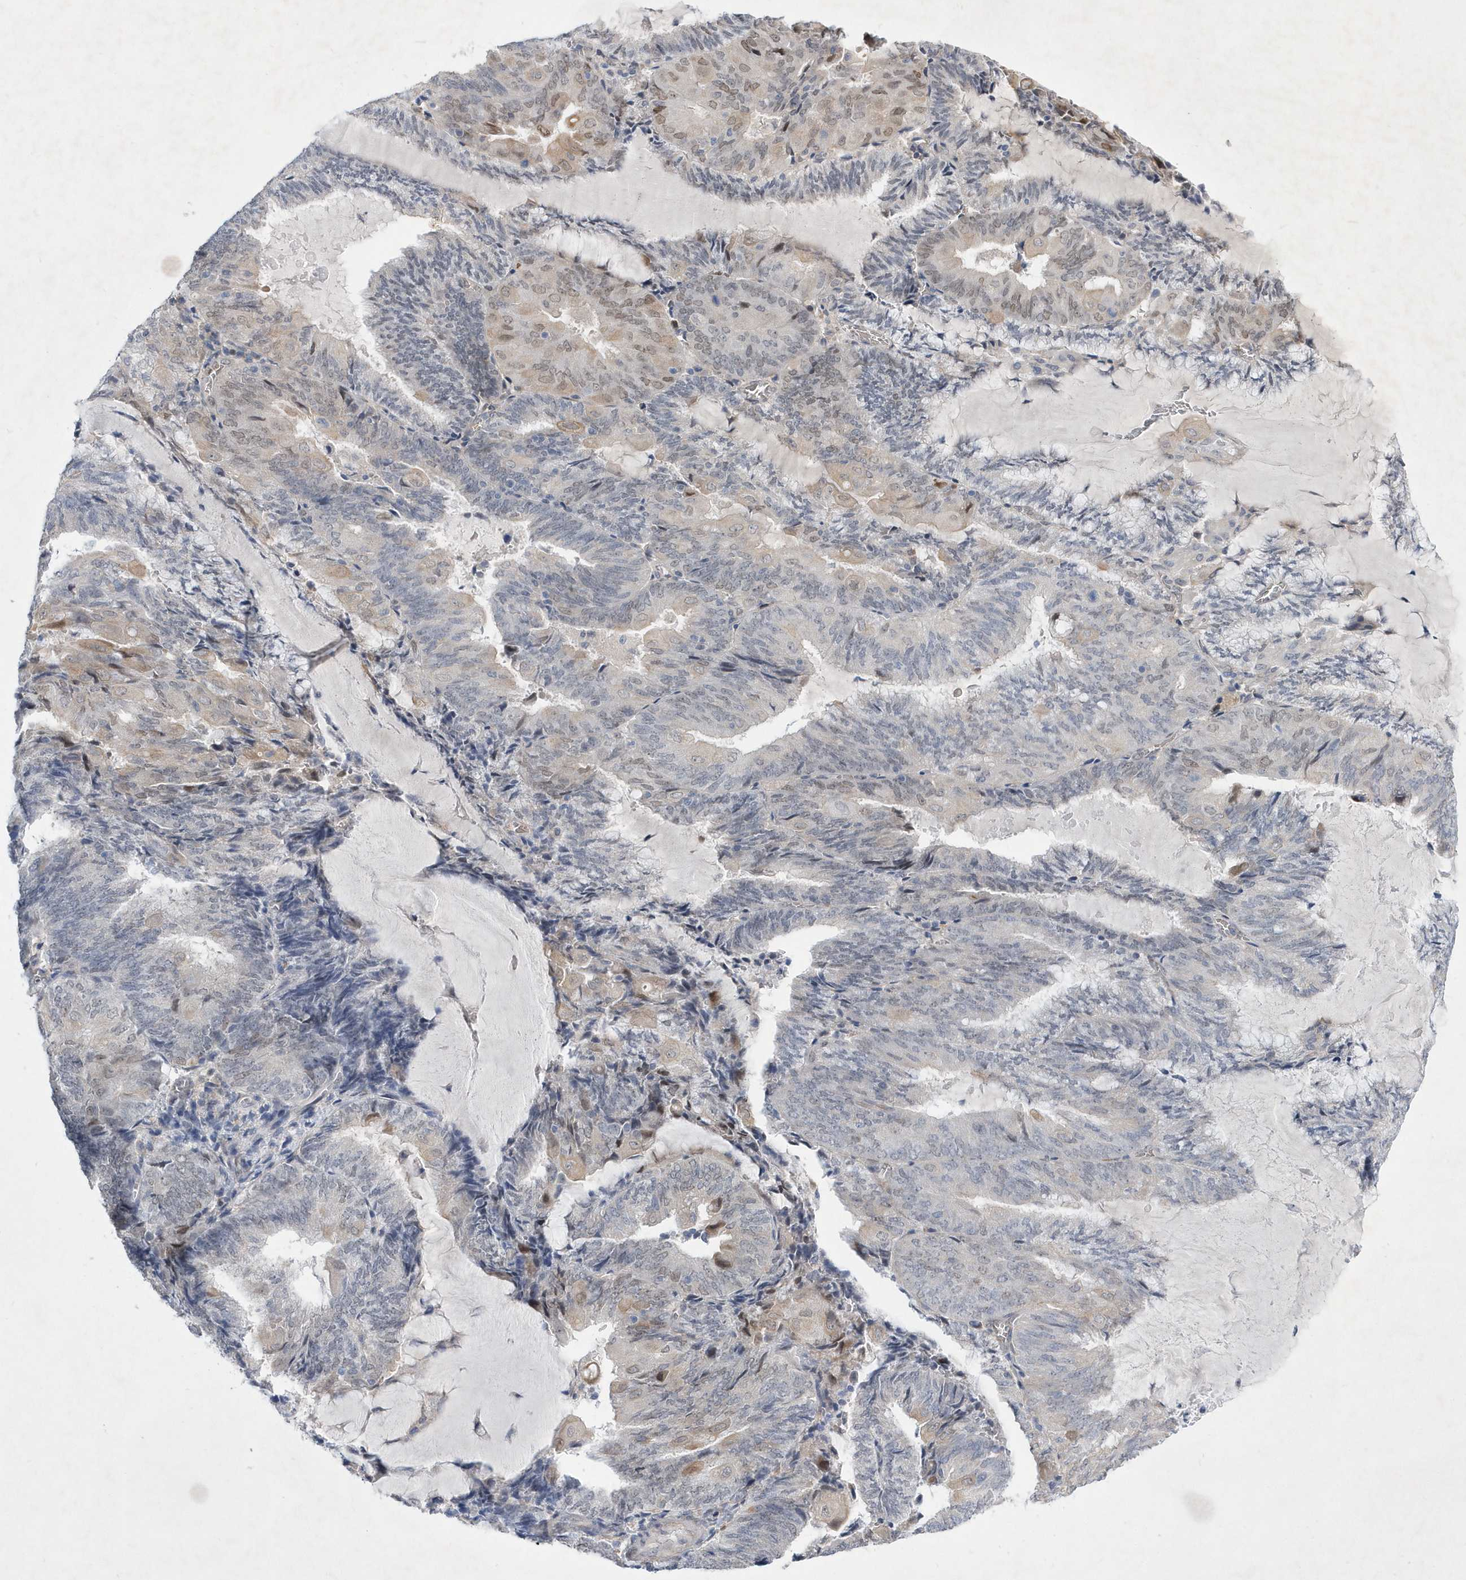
{"staining": {"intensity": "weak", "quantity": "<25%", "location": "nuclear"}, "tissue": "endometrial cancer", "cell_type": "Tumor cells", "image_type": "cancer", "snomed": [{"axis": "morphology", "description": "Adenocarcinoma, NOS"}, {"axis": "topography", "description": "Endometrium"}], "caption": "This is an immunohistochemistry micrograph of human endometrial adenocarcinoma. There is no positivity in tumor cells.", "gene": "ZNF875", "patient": {"sex": "female", "age": 81}}